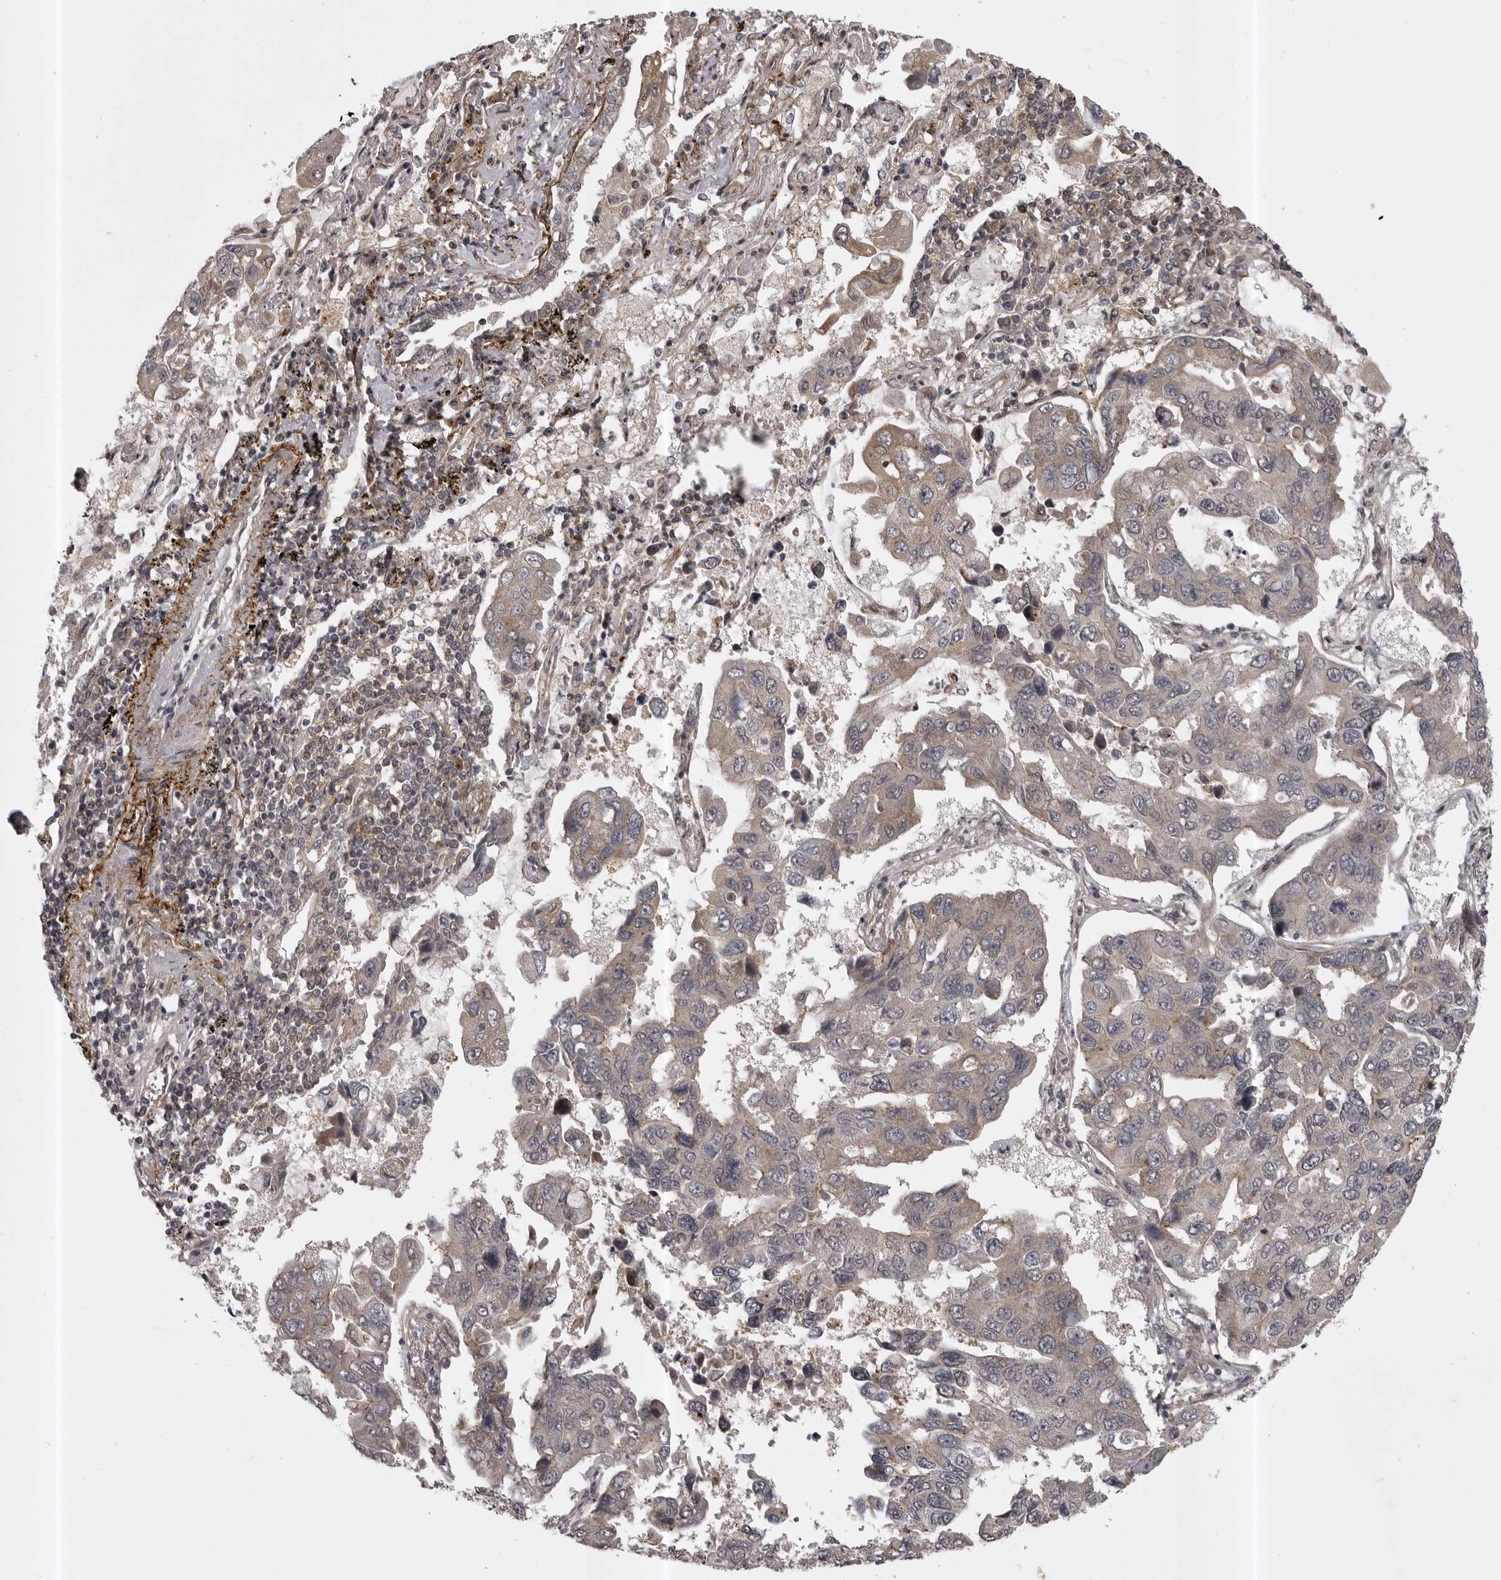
{"staining": {"intensity": "weak", "quantity": "<25%", "location": "cytoplasmic/membranous"}, "tissue": "lung cancer", "cell_type": "Tumor cells", "image_type": "cancer", "snomed": [{"axis": "morphology", "description": "Adenocarcinoma, NOS"}, {"axis": "topography", "description": "Lung"}], "caption": "Immunohistochemistry histopathology image of human lung cancer (adenocarcinoma) stained for a protein (brown), which reveals no positivity in tumor cells. (Stains: DAB (3,3'-diaminobenzidine) immunohistochemistry (IHC) with hematoxylin counter stain, Microscopy: brightfield microscopy at high magnification).", "gene": "SNX16", "patient": {"sex": "male", "age": 64}}